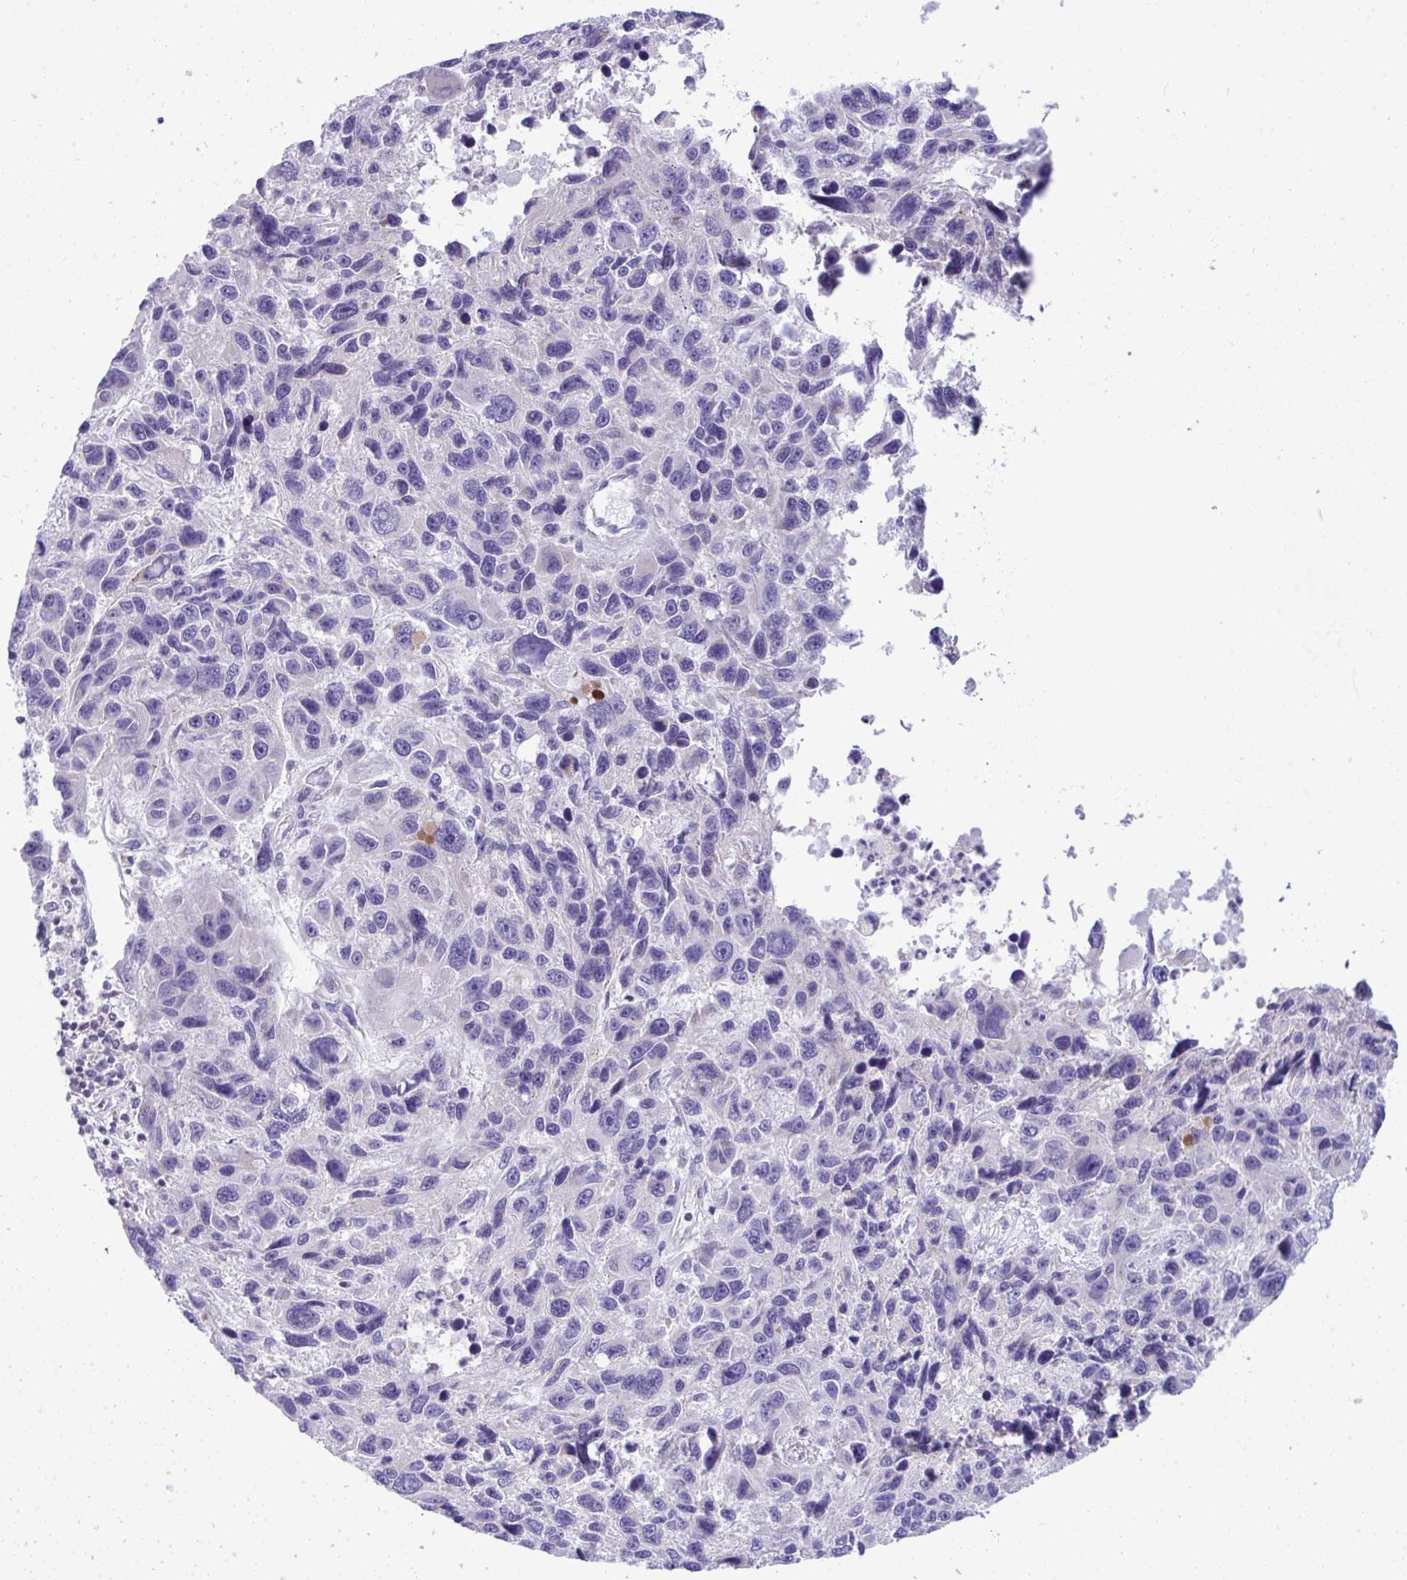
{"staining": {"intensity": "negative", "quantity": "none", "location": "none"}, "tissue": "melanoma", "cell_type": "Tumor cells", "image_type": "cancer", "snomed": [{"axis": "morphology", "description": "Malignant melanoma, NOS"}, {"axis": "topography", "description": "Skin"}], "caption": "High power microscopy micrograph of an IHC image of malignant melanoma, revealing no significant expression in tumor cells.", "gene": "PLA2G12B", "patient": {"sex": "male", "age": 53}}